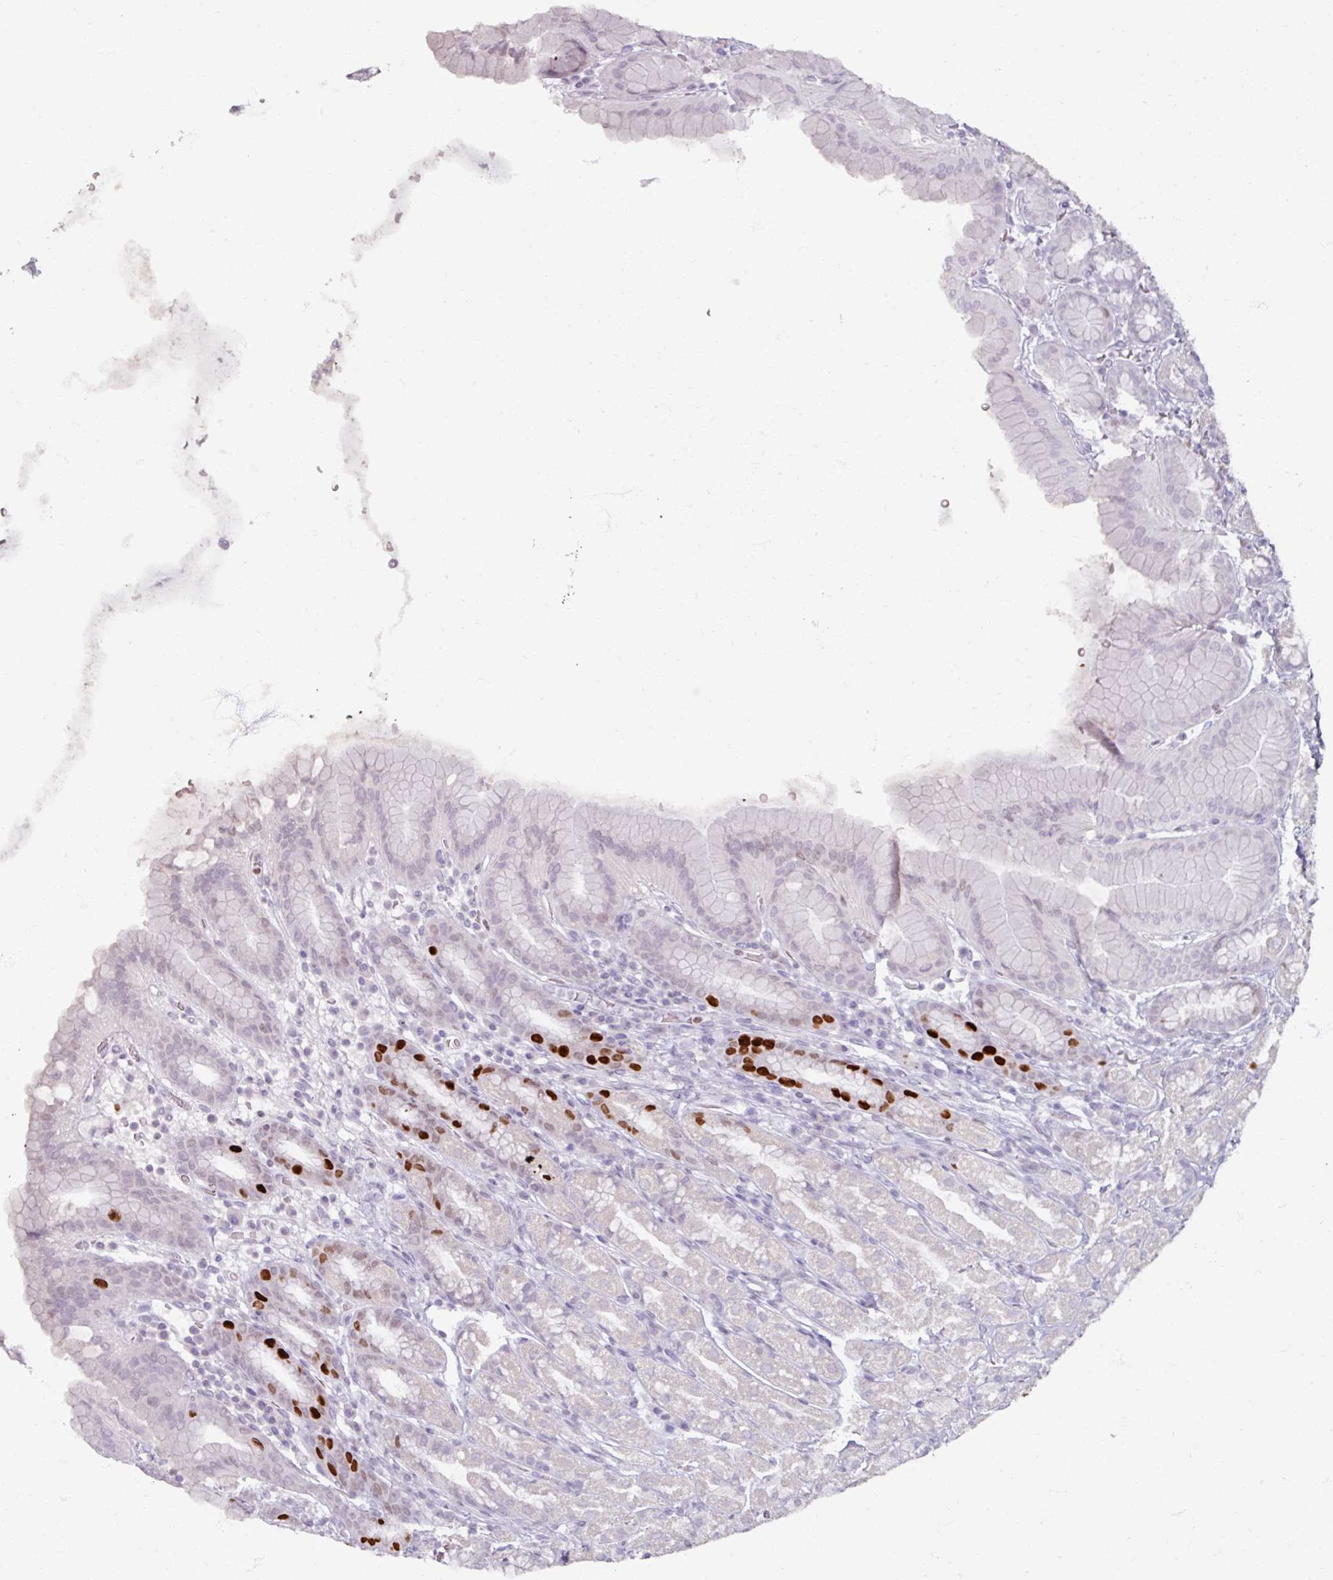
{"staining": {"intensity": "strong", "quantity": "<25%", "location": "nuclear"}, "tissue": "stomach", "cell_type": "Glandular cells", "image_type": "normal", "snomed": [{"axis": "morphology", "description": "Normal tissue, NOS"}, {"axis": "topography", "description": "Stomach, upper"}, {"axis": "topography", "description": "Stomach"}], "caption": "The photomicrograph displays staining of normal stomach, revealing strong nuclear protein expression (brown color) within glandular cells.", "gene": "ATAD2", "patient": {"sex": "male", "age": 68}}